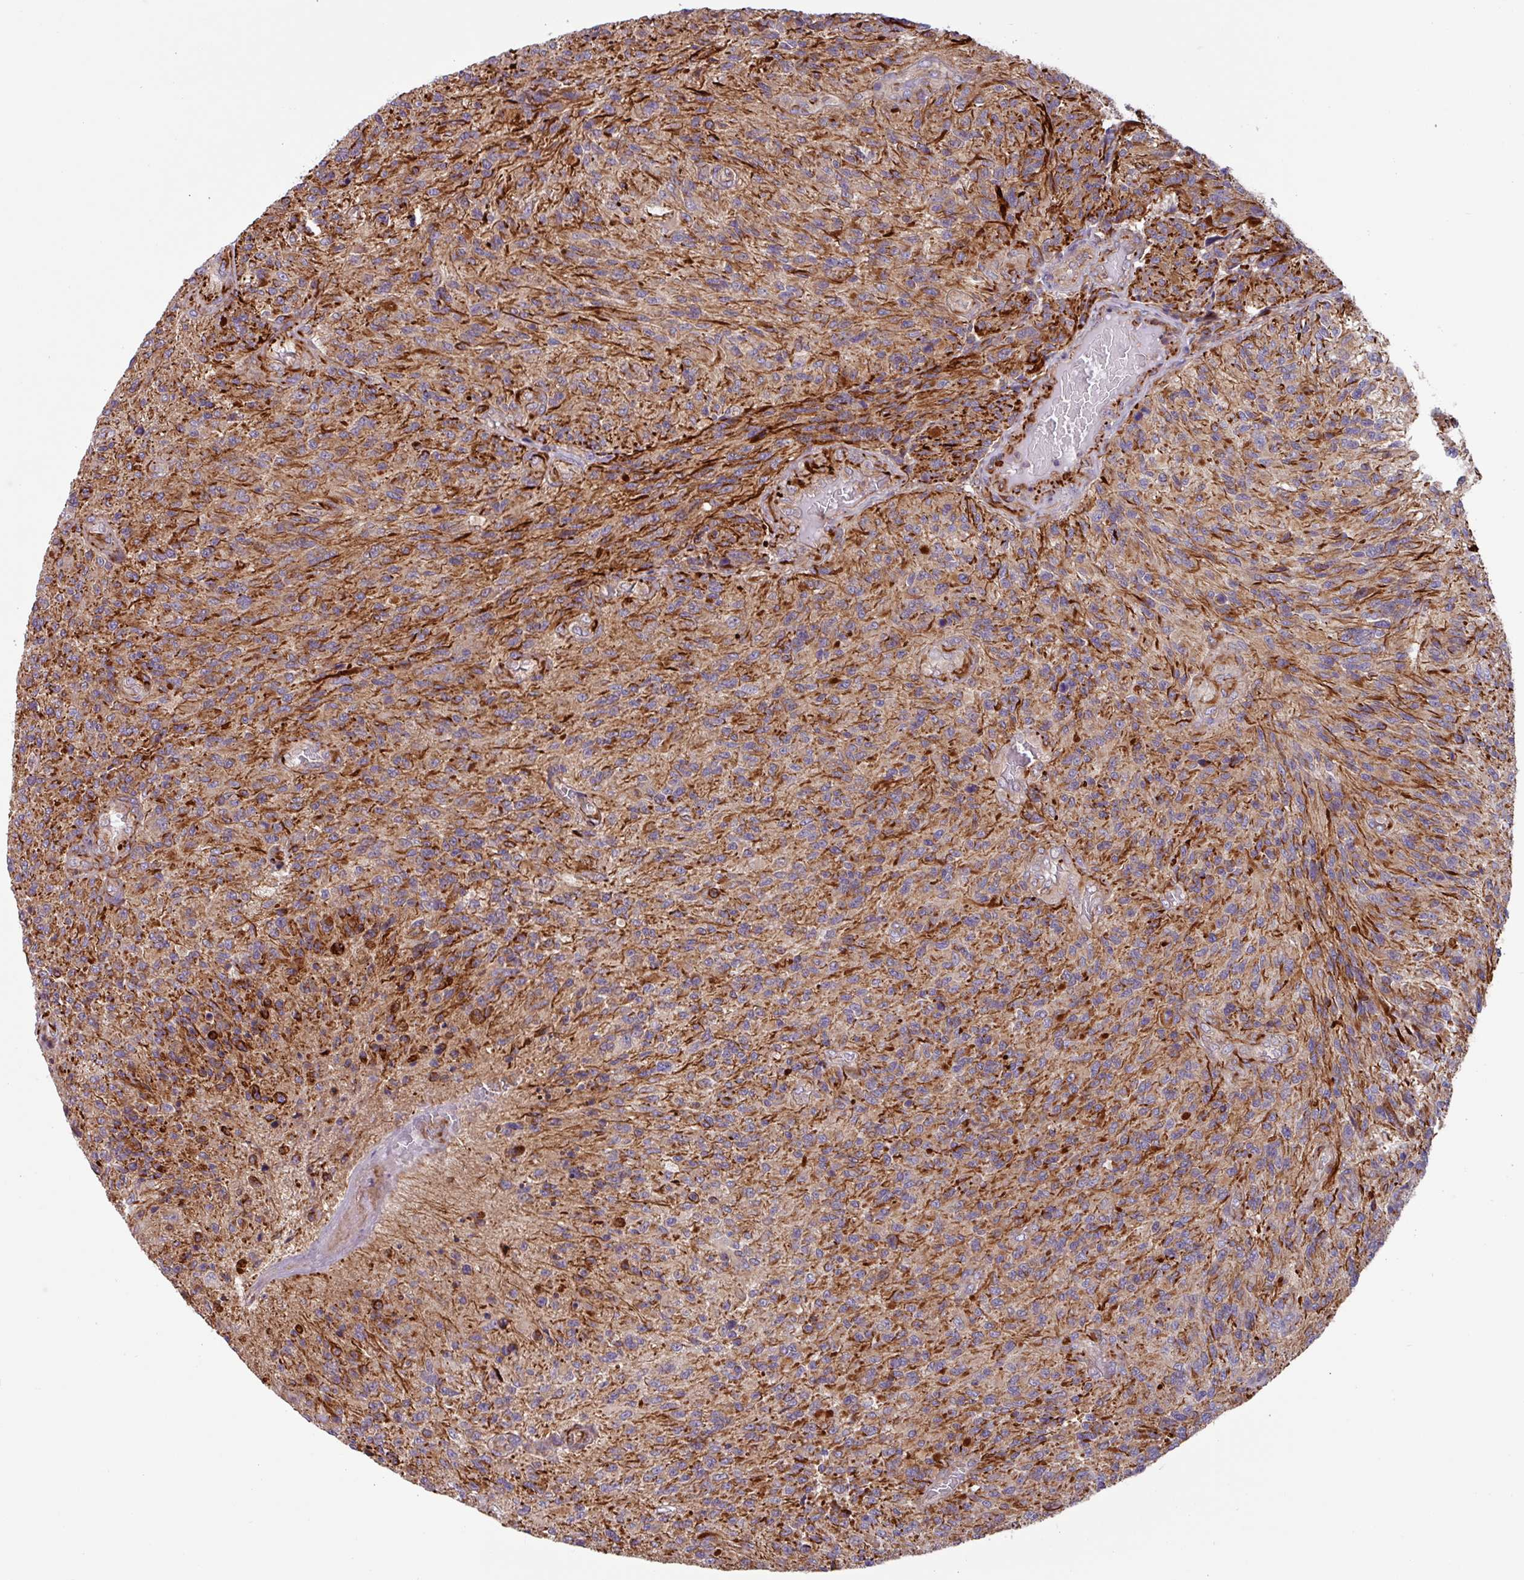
{"staining": {"intensity": "moderate", "quantity": ">75%", "location": "cytoplasmic/membranous"}, "tissue": "glioma", "cell_type": "Tumor cells", "image_type": "cancer", "snomed": [{"axis": "morphology", "description": "Normal tissue, NOS"}, {"axis": "morphology", "description": "Glioma, malignant, High grade"}, {"axis": "topography", "description": "Cerebral cortex"}], "caption": "A medium amount of moderate cytoplasmic/membranous expression is identified in approximately >75% of tumor cells in malignant glioma (high-grade) tissue.", "gene": "PLEKHD1", "patient": {"sex": "male", "age": 56}}